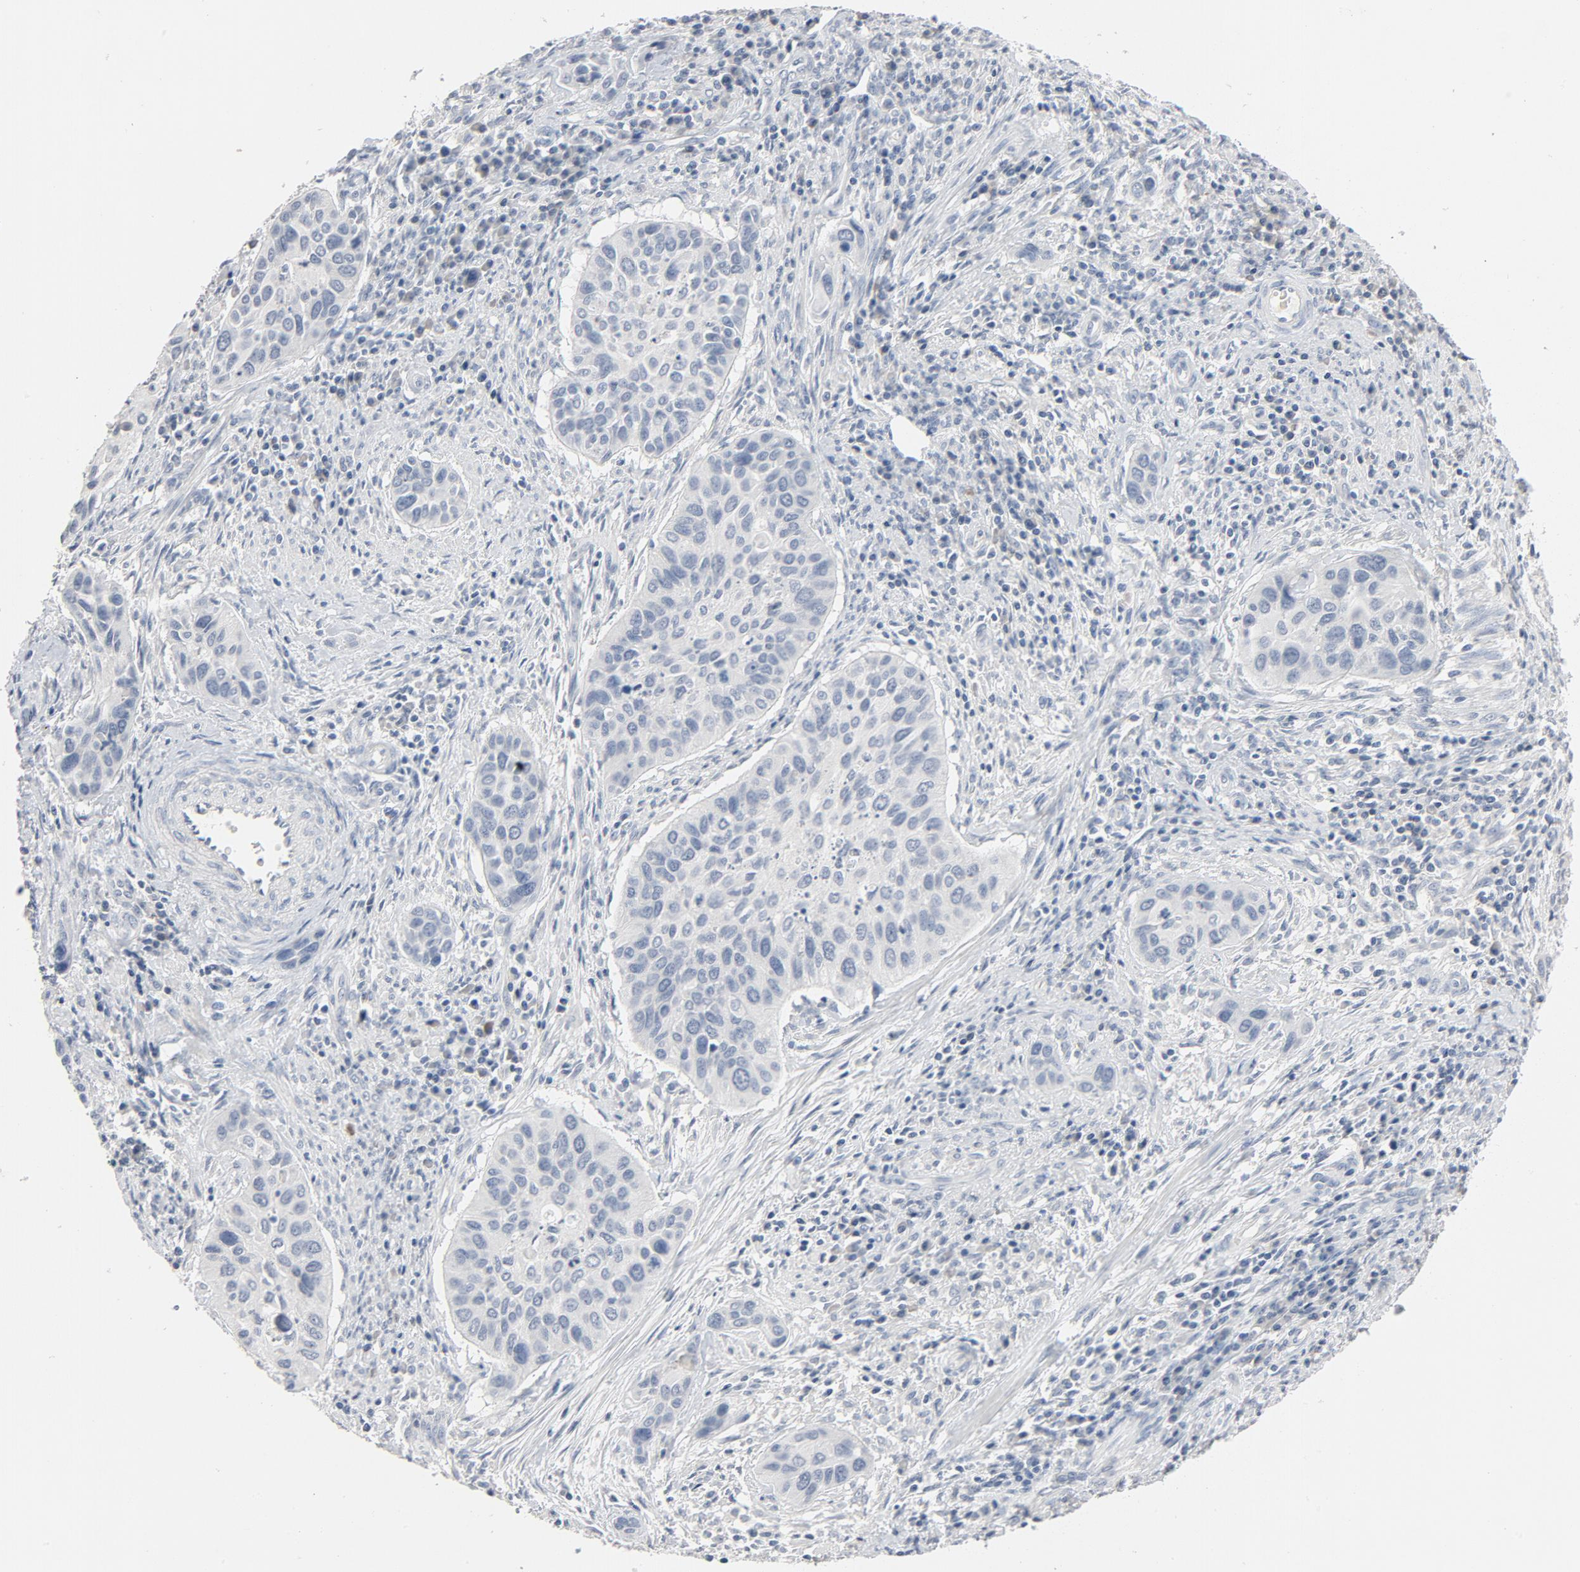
{"staining": {"intensity": "negative", "quantity": "none", "location": "none"}, "tissue": "cervical cancer", "cell_type": "Tumor cells", "image_type": "cancer", "snomed": [{"axis": "morphology", "description": "Adenocarcinoma, NOS"}, {"axis": "topography", "description": "Cervix"}], "caption": "Immunohistochemistry (IHC) photomicrograph of neoplastic tissue: human cervical cancer stained with DAB (3,3'-diaminobenzidine) displays no significant protein positivity in tumor cells.", "gene": "ZCCHC13", "patient": {"sex": "female", "age": 29}}